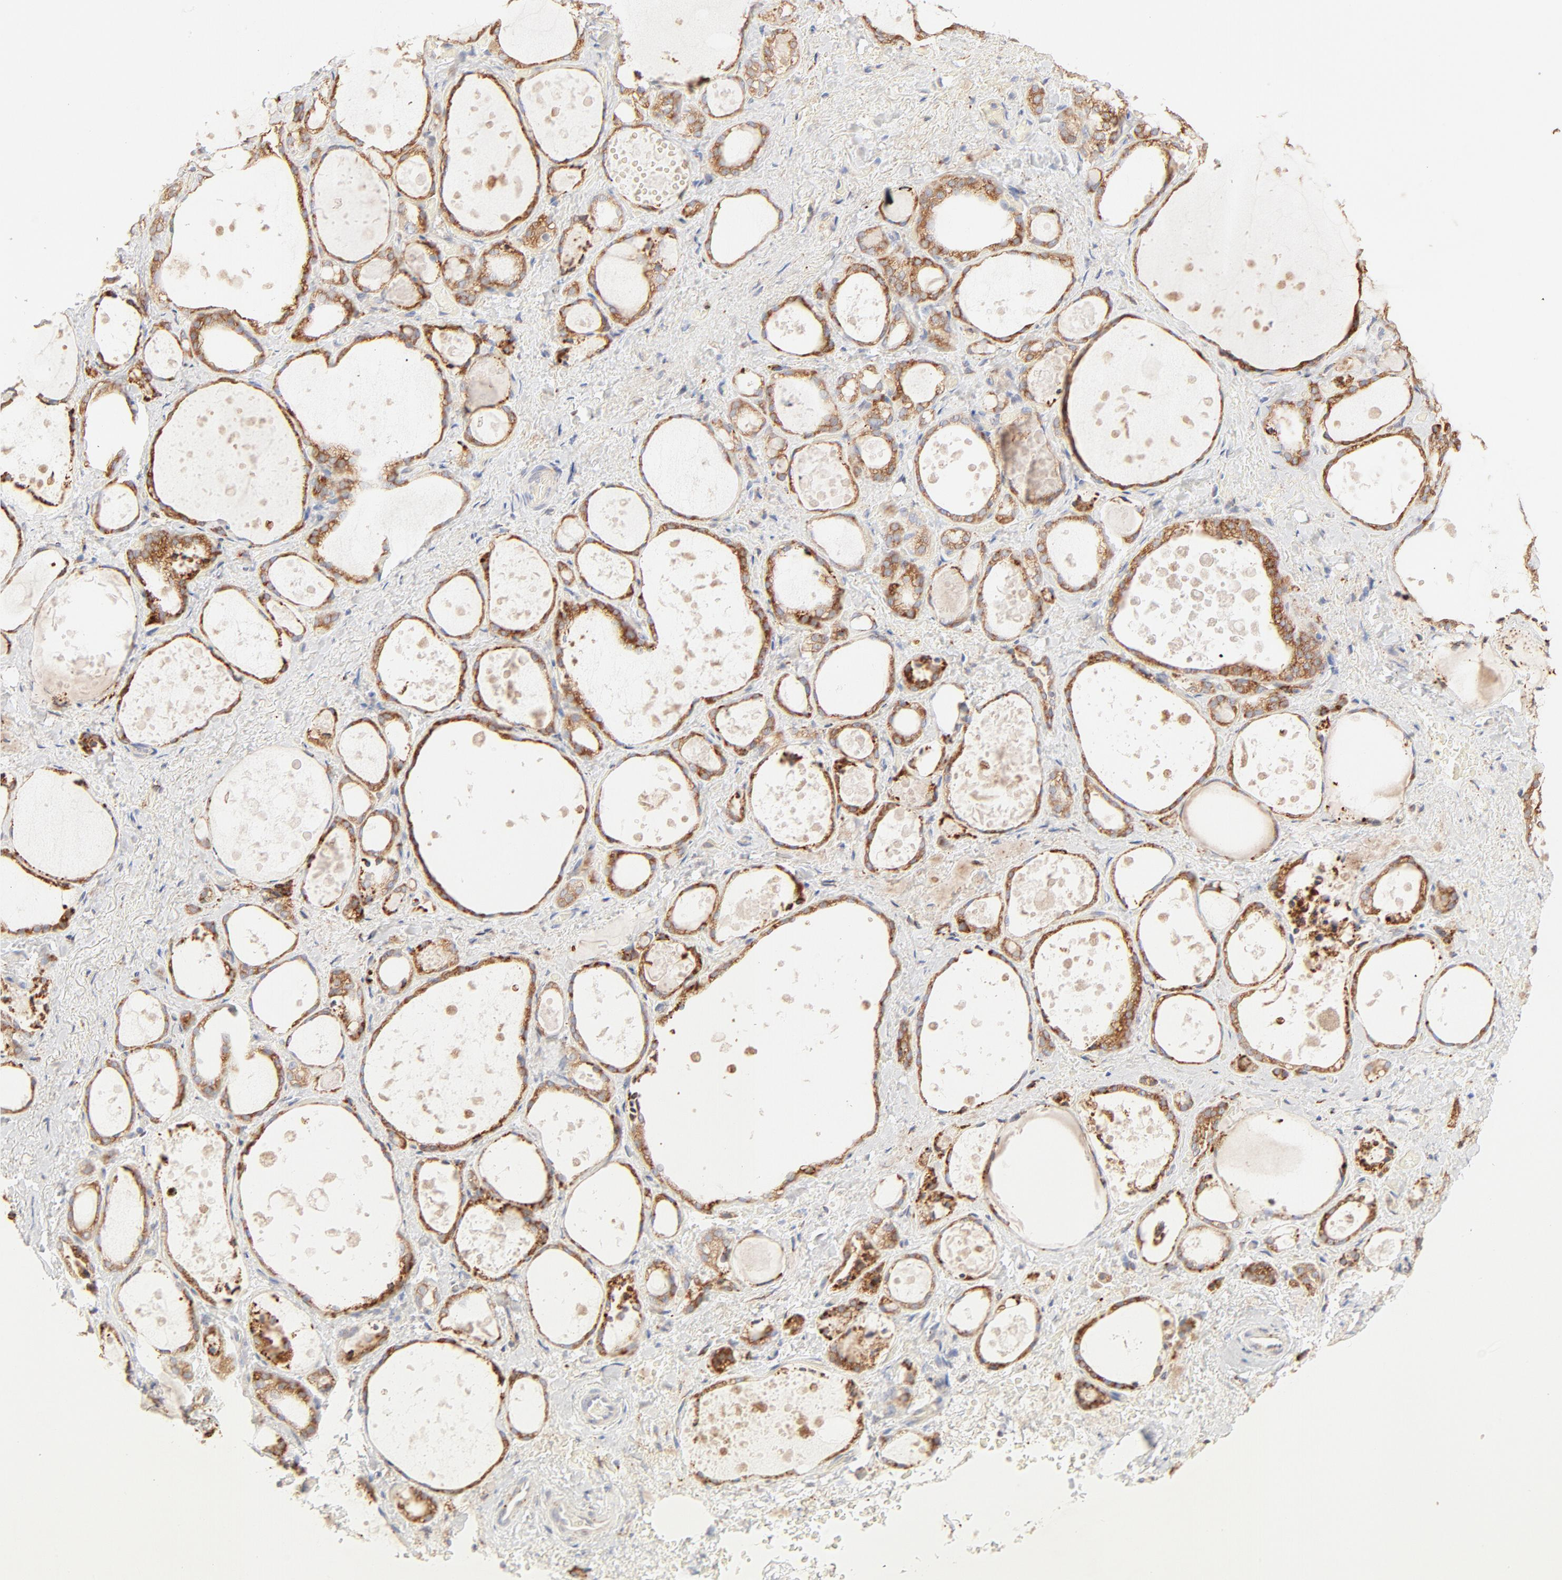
{"staining": {"intensity": "strong", "quantity": ">75%", "location": "cytoplasmic/membranous"}, "tissue": "thyroid gland", "cell_type": "Glandular cells", "image_type": "normal", "snomed": [{"axis": "morphology", "description": "Normal tissue, NOS"}, {"axis": "topography", "description": "Thyroid gland"}], "caption": "A high amount of strong cytoplasmic/membranous staining is present in approximately >75% of glandular cells in unremarkable thyroid gland. (Stains: DAB in brown, nuclei in blue, Microscopy: brightfield microscopy at high magnification).", "gene": "PARP12", "patient": {"sex": "female", "age": 75}}